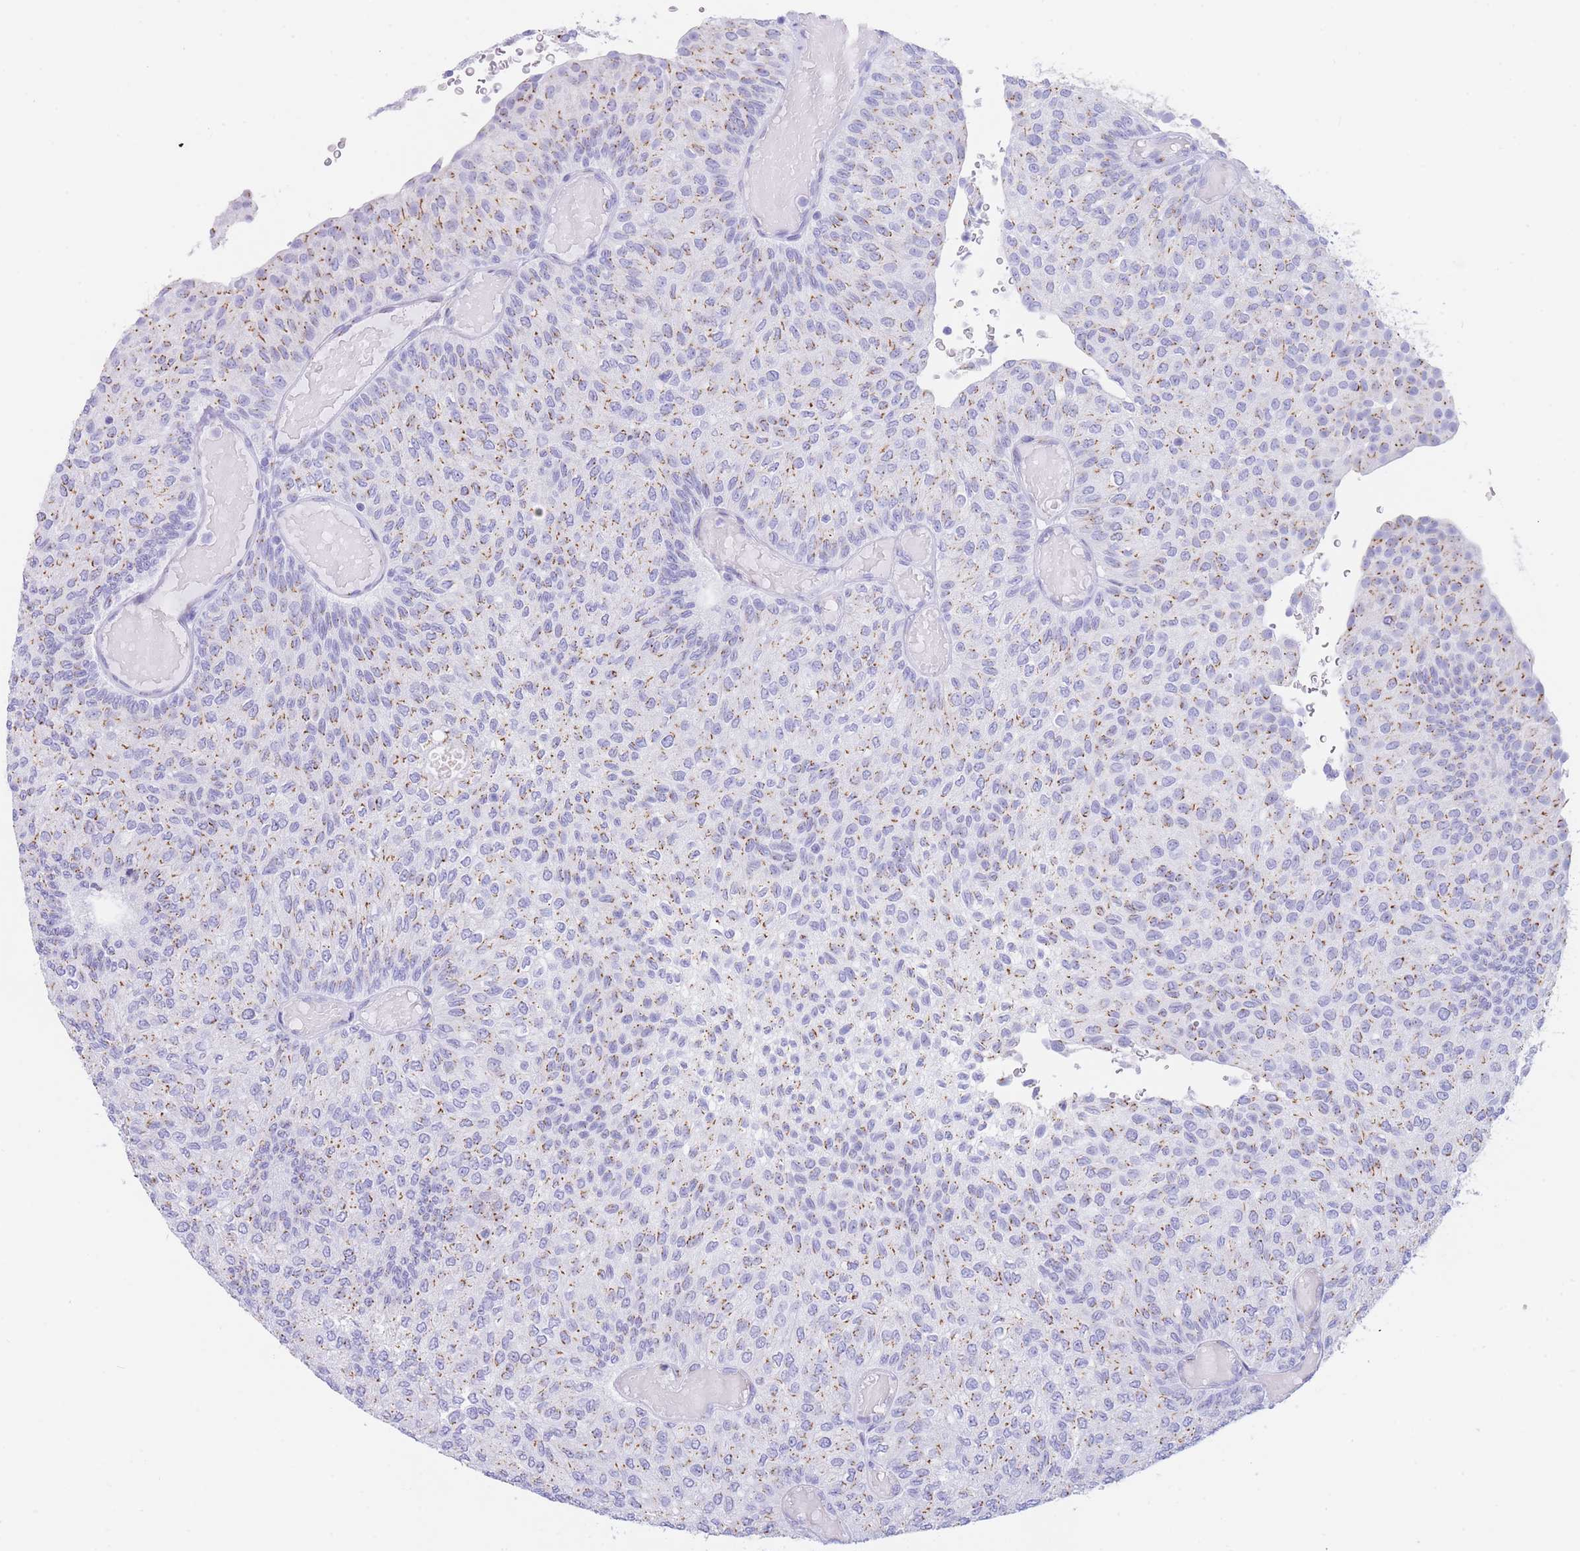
{"staining": {"intensity": "moderate", "quantity": "25%-75%", "location": "cytoplasmic/membranous"}, "tissue": "urothelial cancer", "cell_type": "Tumor cells", "image_type": "cancer", "snomed": [{"axis": "morphology", "description": "Urothelial carcinoma, Low grade"}, {"axis": "topography", "description": "Urinary bladder"}], "caption": "Human urothelial carcinoma (low-grade) stained with a brown dye shows moderate cytoplasmic/membranous positive expression in approximately 25%-75% of tumor cells.", "gene": "FAM3C", "patient": {"sex": "male", "age": 78}}